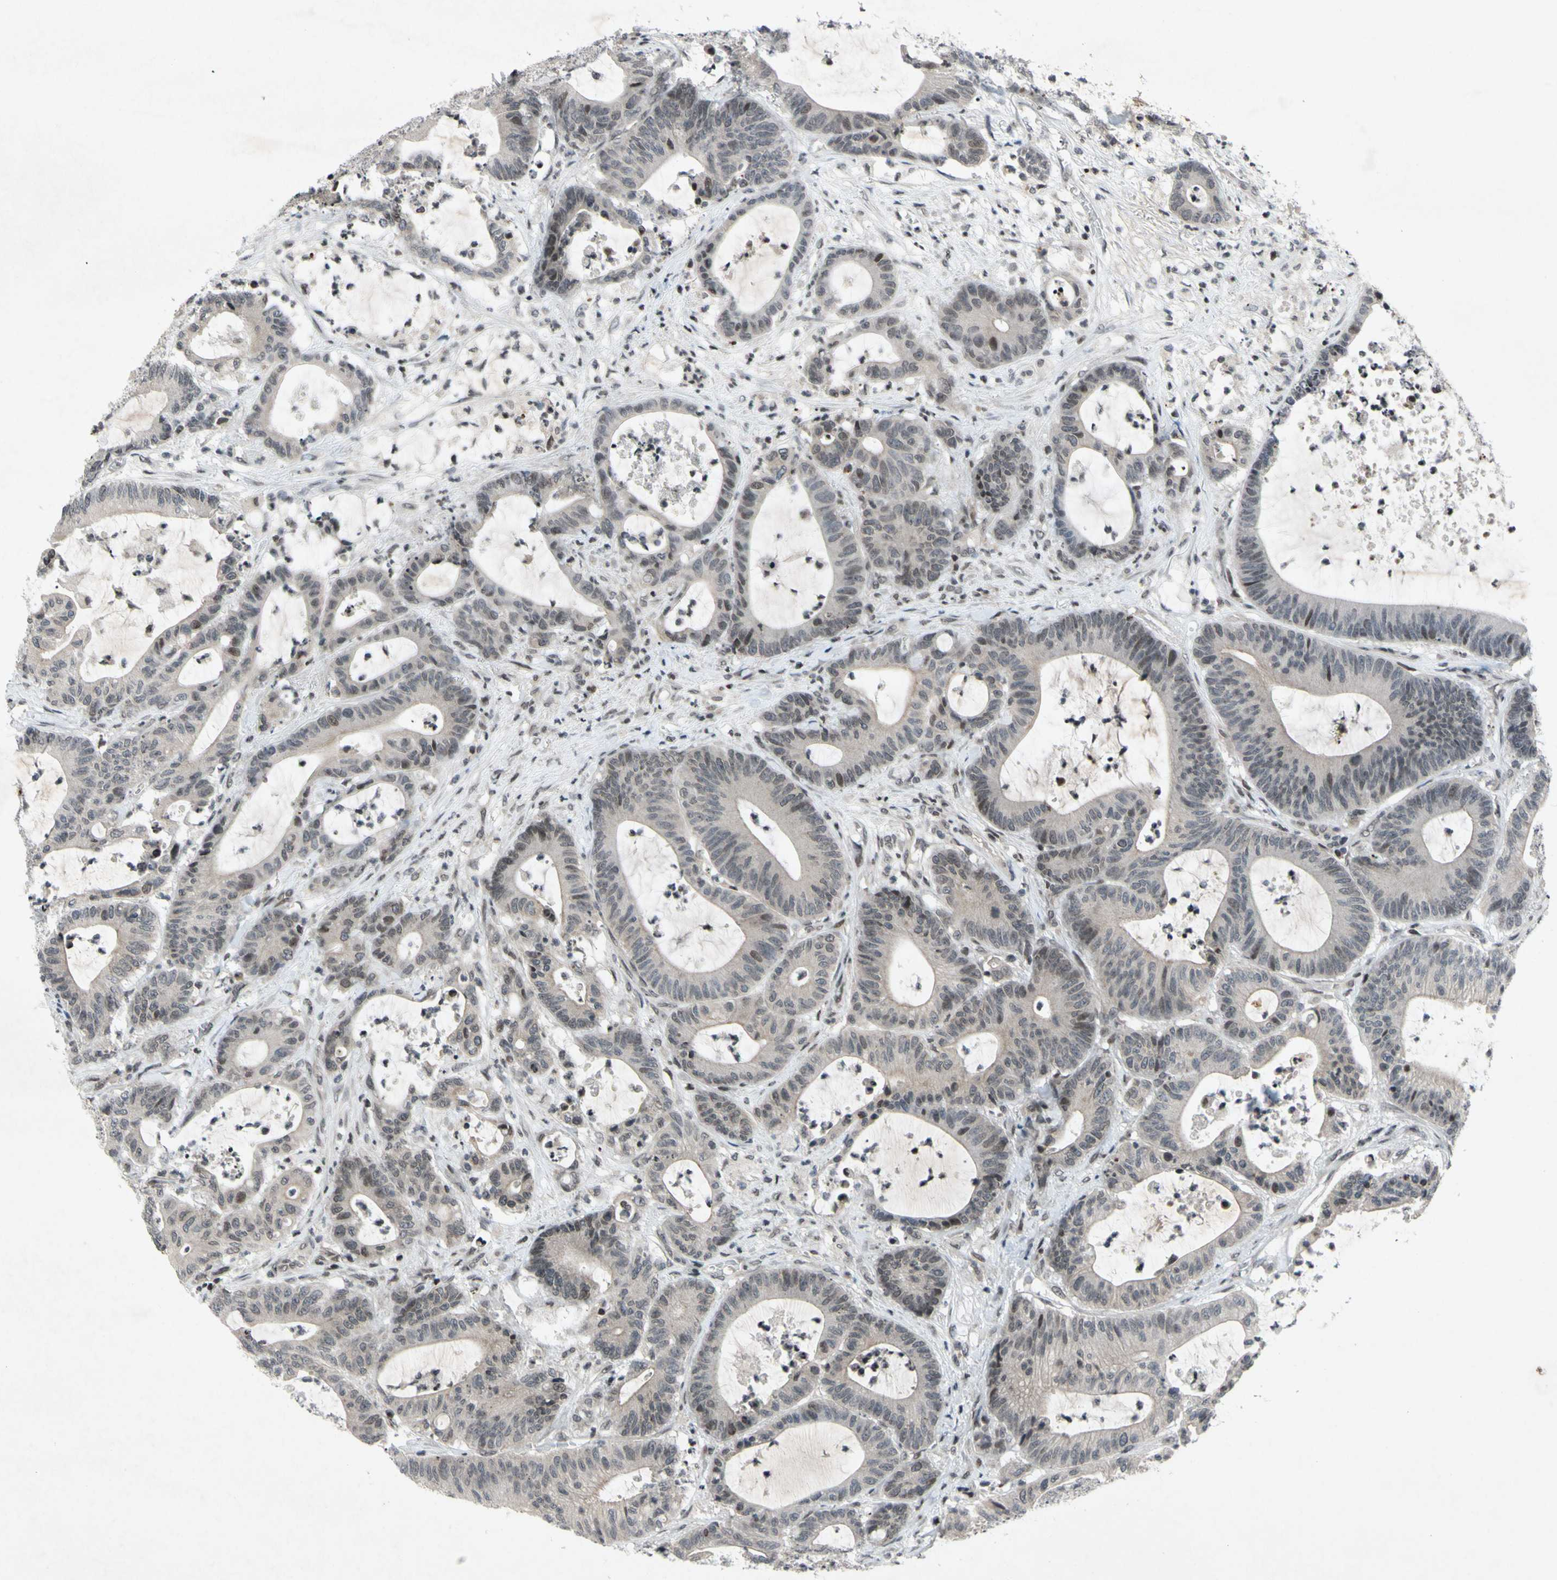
{"staining": {"intensity": "weak", "quantity": ">75%", "location": "cytoplasmic/membranous,nuclear"}, "tissue": "colorectal cancer", "cell_type": "Tumor cells", "image_type": "cancer", "snomed": [{"axis": "morphology", "description": "Adenocarcinoma, NOS"}, {"axis": "topography", "description": "Colon"}], "caption": "Human colorectal adenocarcinoma stained with a brown dye exhibits weak cytoplasmic/membranous and nuclear positive positivity in about >75% of tumor cells.", "gene": "XPO1", "patient": {"sex": "female", "age": 84}}